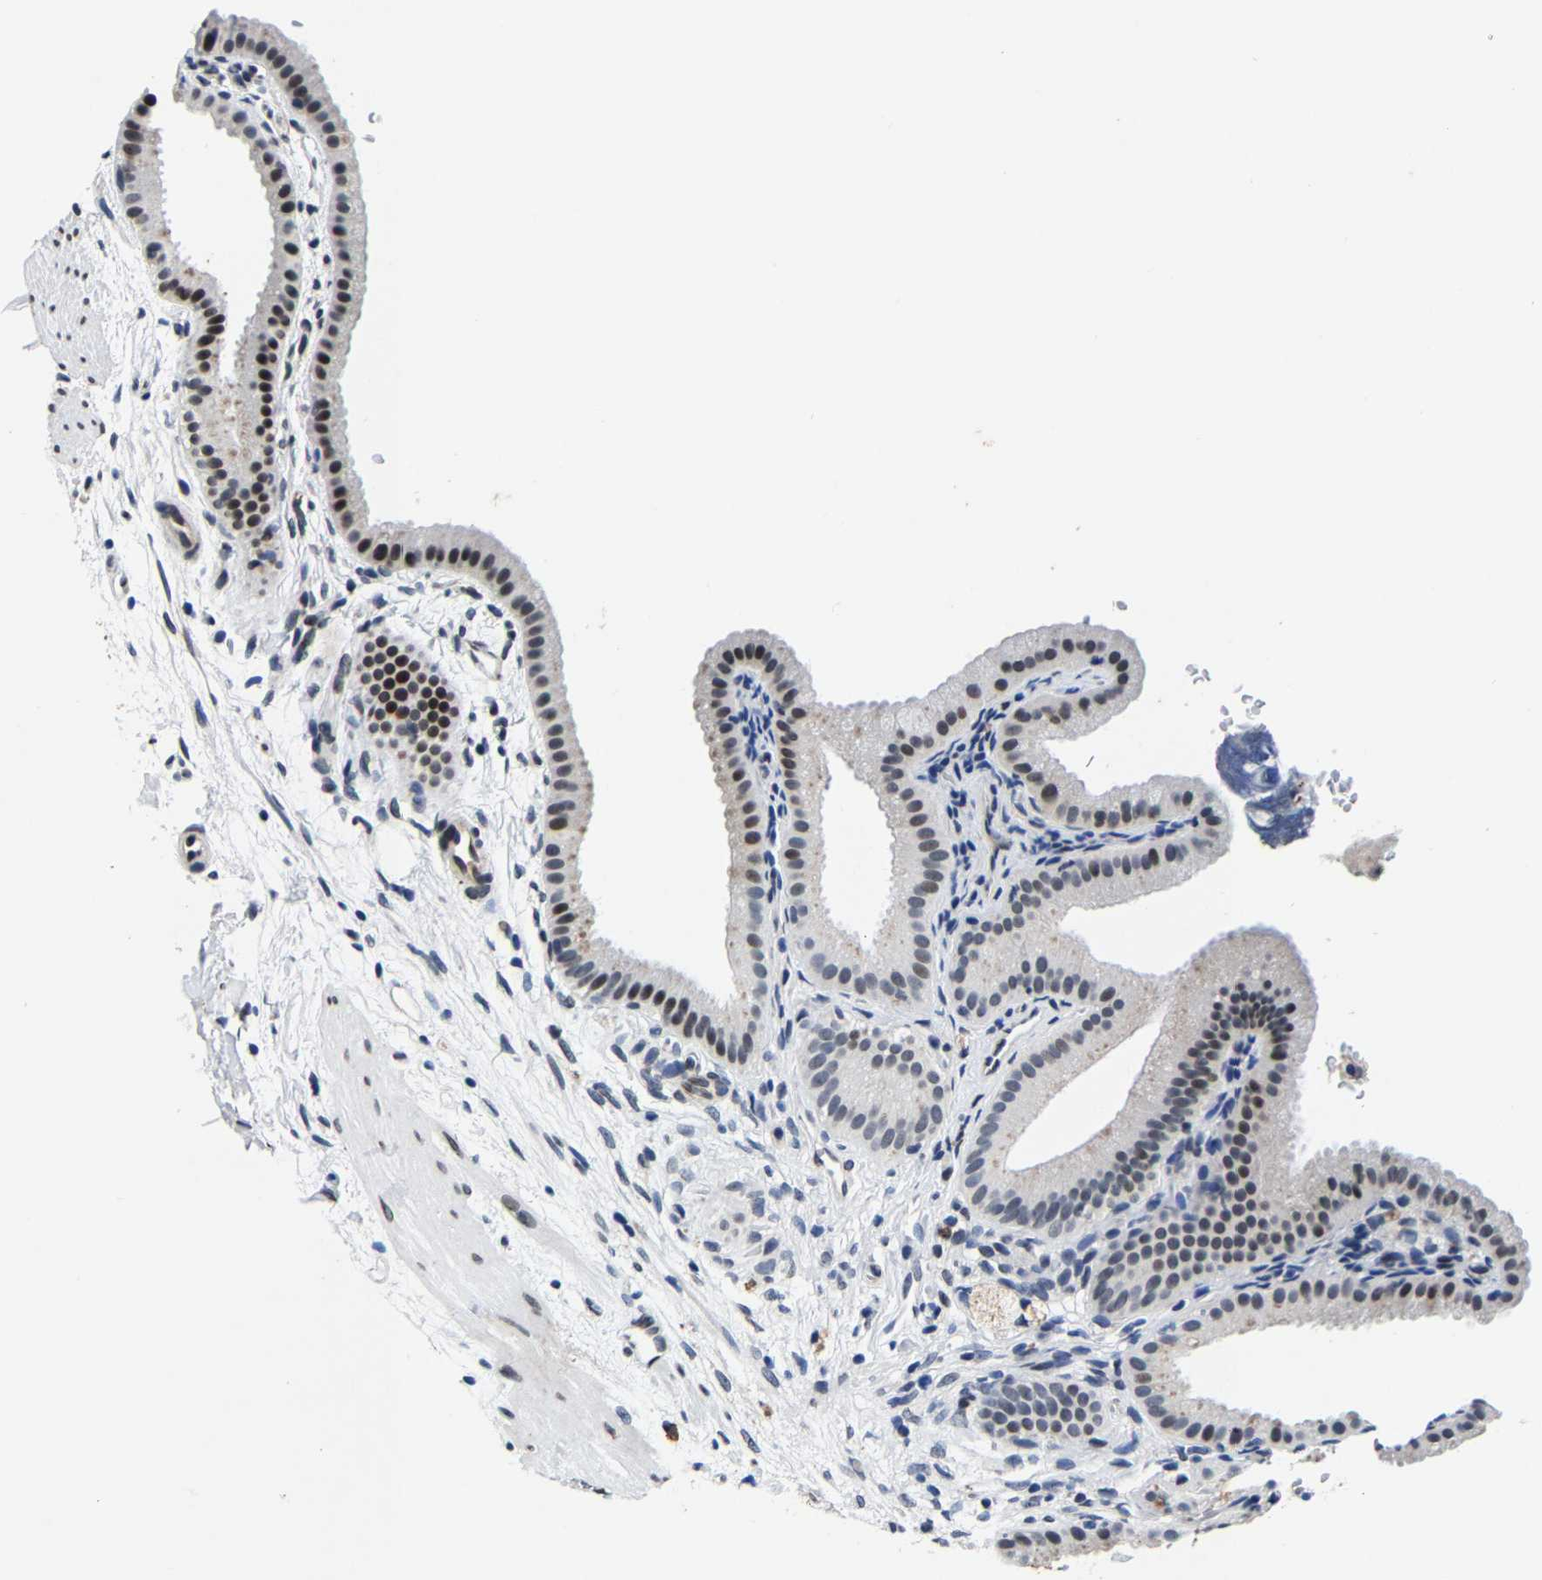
{"staining": {"intensity": "moderate", "quantity": ">75%", "location": "nuclear"}, "tissue": "gallbladder", "cell_type": "Glandular cells", "image_type": "normal", "snomed": [{"axis": "morphology", "description": "Normal tissue, NOS"}, {"axis": "topography", "description": "Gallbladder"}], "caption": "Moderate nuclear positivity for a protein is appreciated in about >75% of glandular cells of unremarkable gallbladder using IHC.", "gene": "UBN2", "patient": {"sex": "female", "age": 64}}